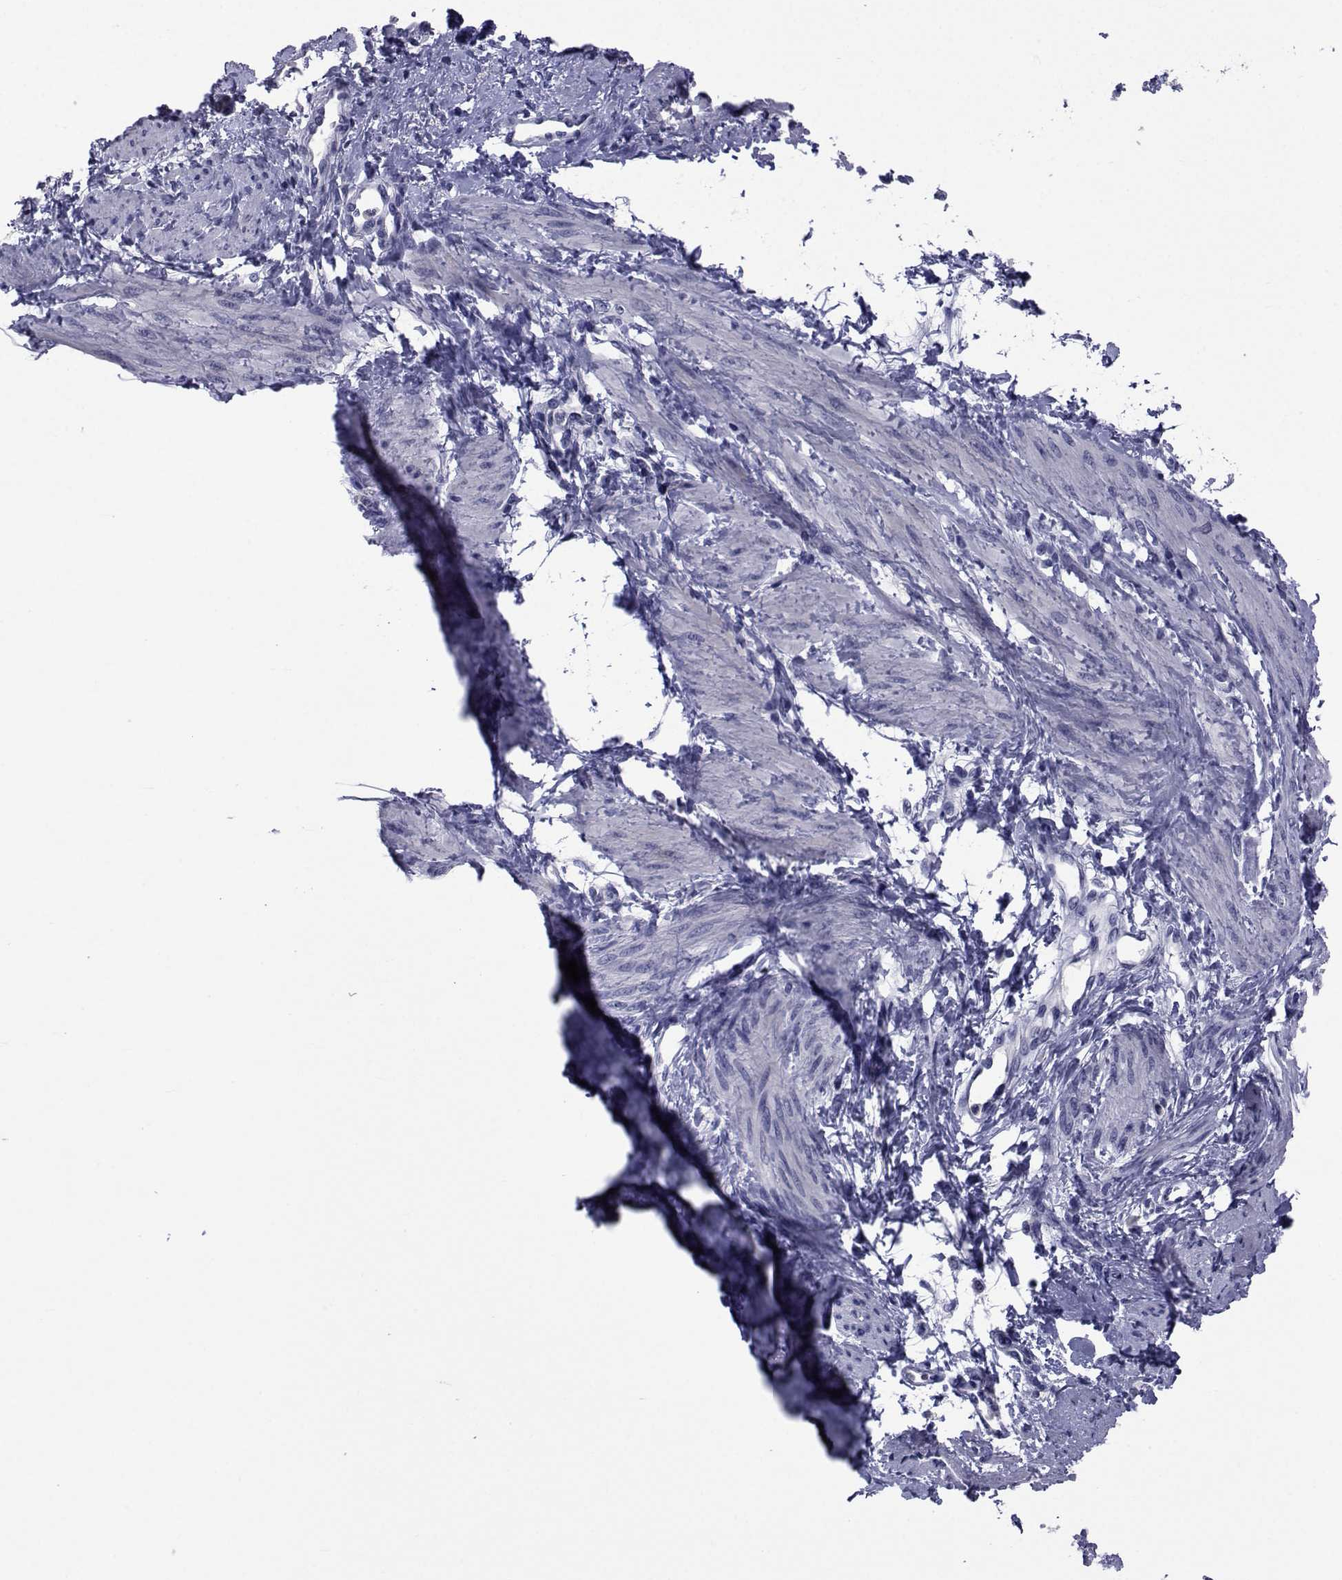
{"staining": {"intensity": "negative", "quantity": "none", "location": "none"}, "tissue": "smooth muscle", "cell_type": "Smooth muscle cells", "image_type": "normal", "snomed": [{"axis": "morphology", "description": "Normal tissue, NOS"}, {"axis": "topography", "description": "Smooth muscle"}, {"axis": "topography", "description": "Uterus"}], "caption": "Immunohistochemistry (IHC) photomicrograph of unremarkable smooth muscle: smooth muscle stained with DAB (3,3'-diaminobenzidine) displays no significant protein positivity in smooth muscle cells. (DAB (3,3'-diaminobenzidine) IHC, high magnification).", "gene": "SEMA5B", "patient": {"sex": "female", "age": 39}}